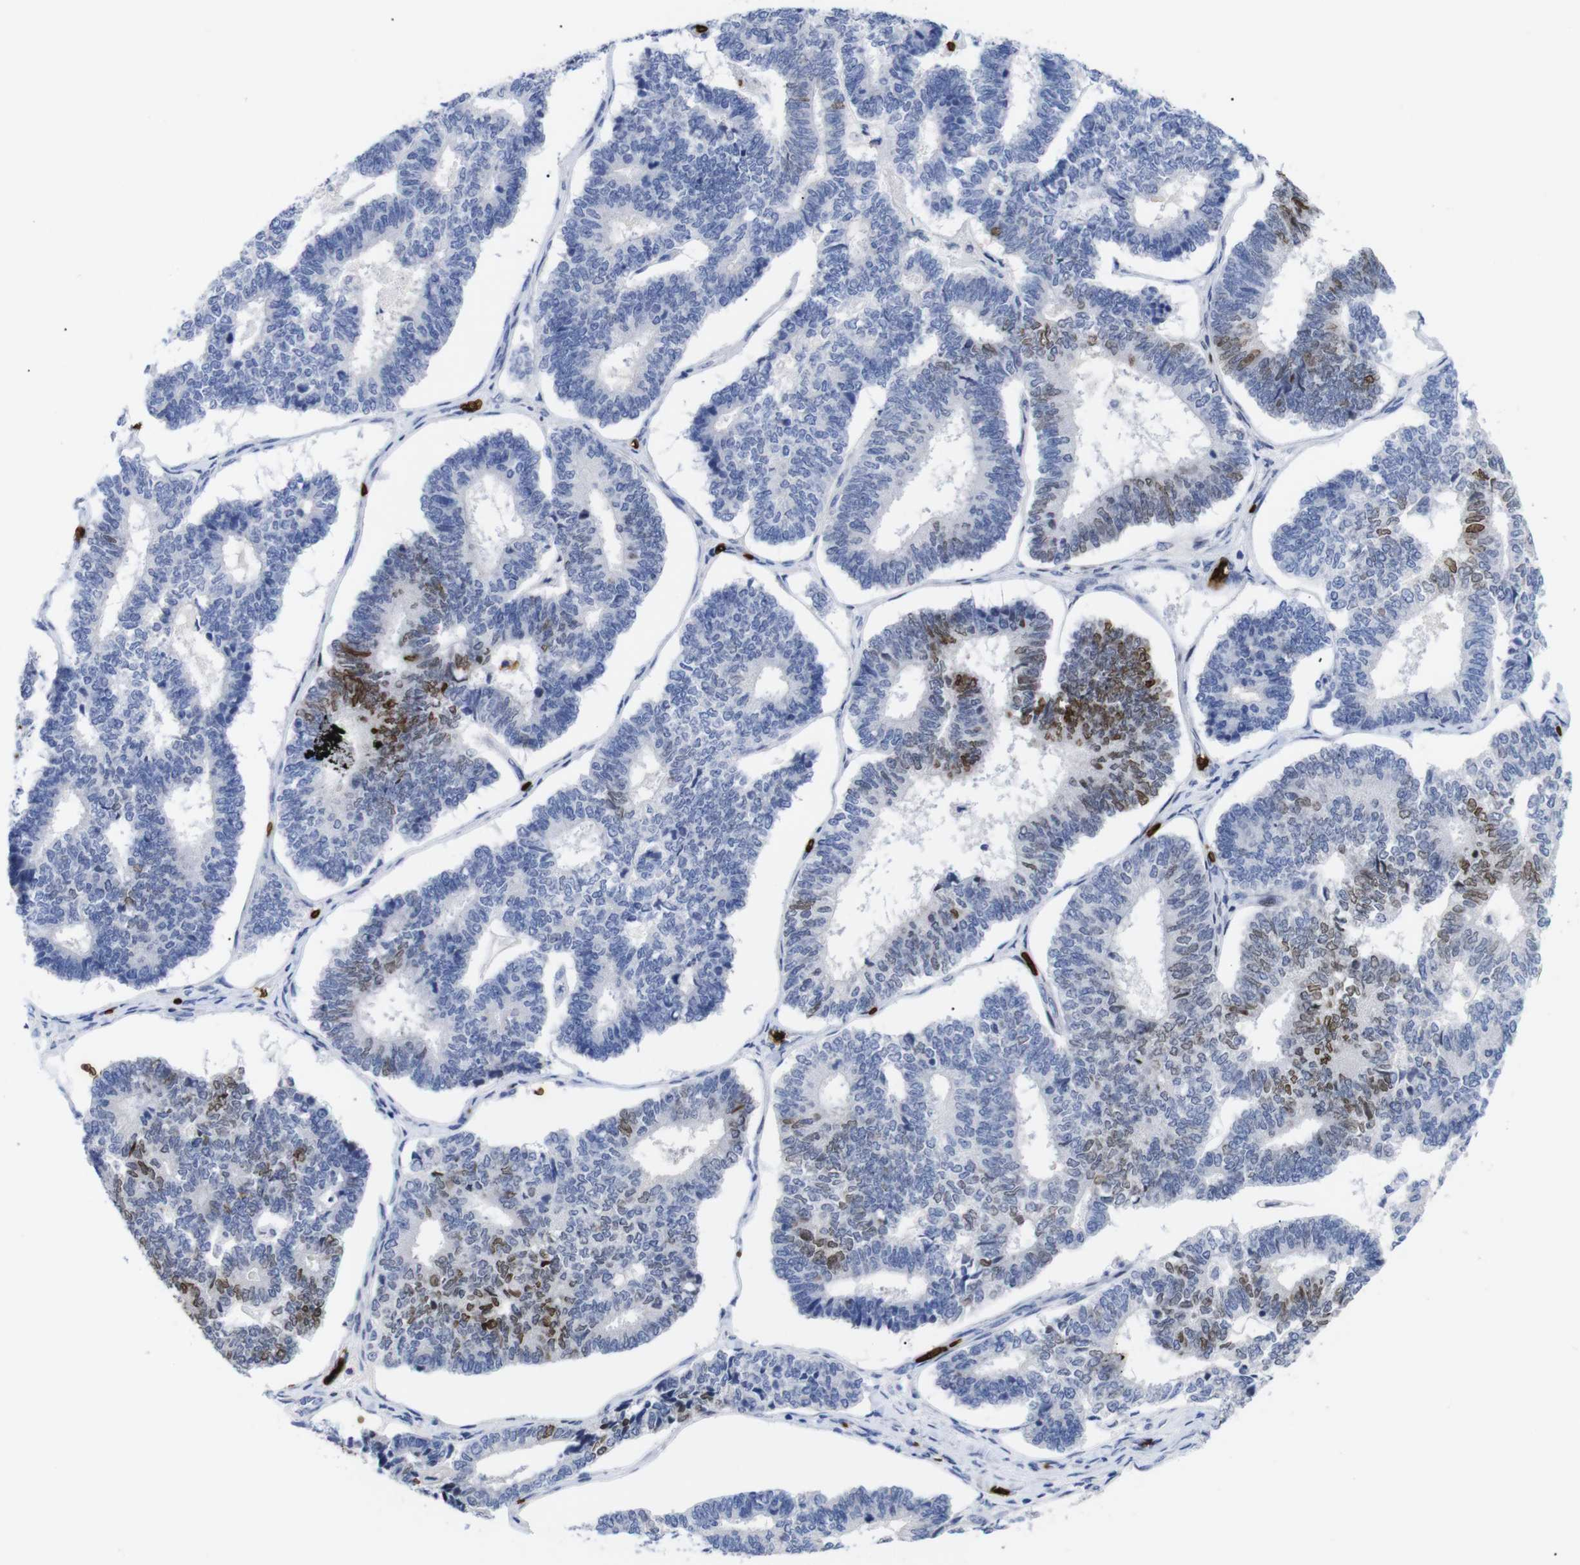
{"staining": {"intensity": "strong", "quantity": "<25%", "location": "nuclear"}, "tissue": "endometrial cancer", "cell_type": "Tumor cells", "image_type": "cancer", "snomed": [{"axis": "morphology", "description": "Adenocarcinoma, NOS"}, {"axis": "topography", "description": "Endometrium"}], "caption": "The micrograph reveals a brown stain indicating the presence of a protein in the nuclear of tumor cells in endometrial cancer (adenocarcinoma). Nuclei are stained in blue.", "gene": "S1PR2", "patient": {"sex": "female", "age": 70}}